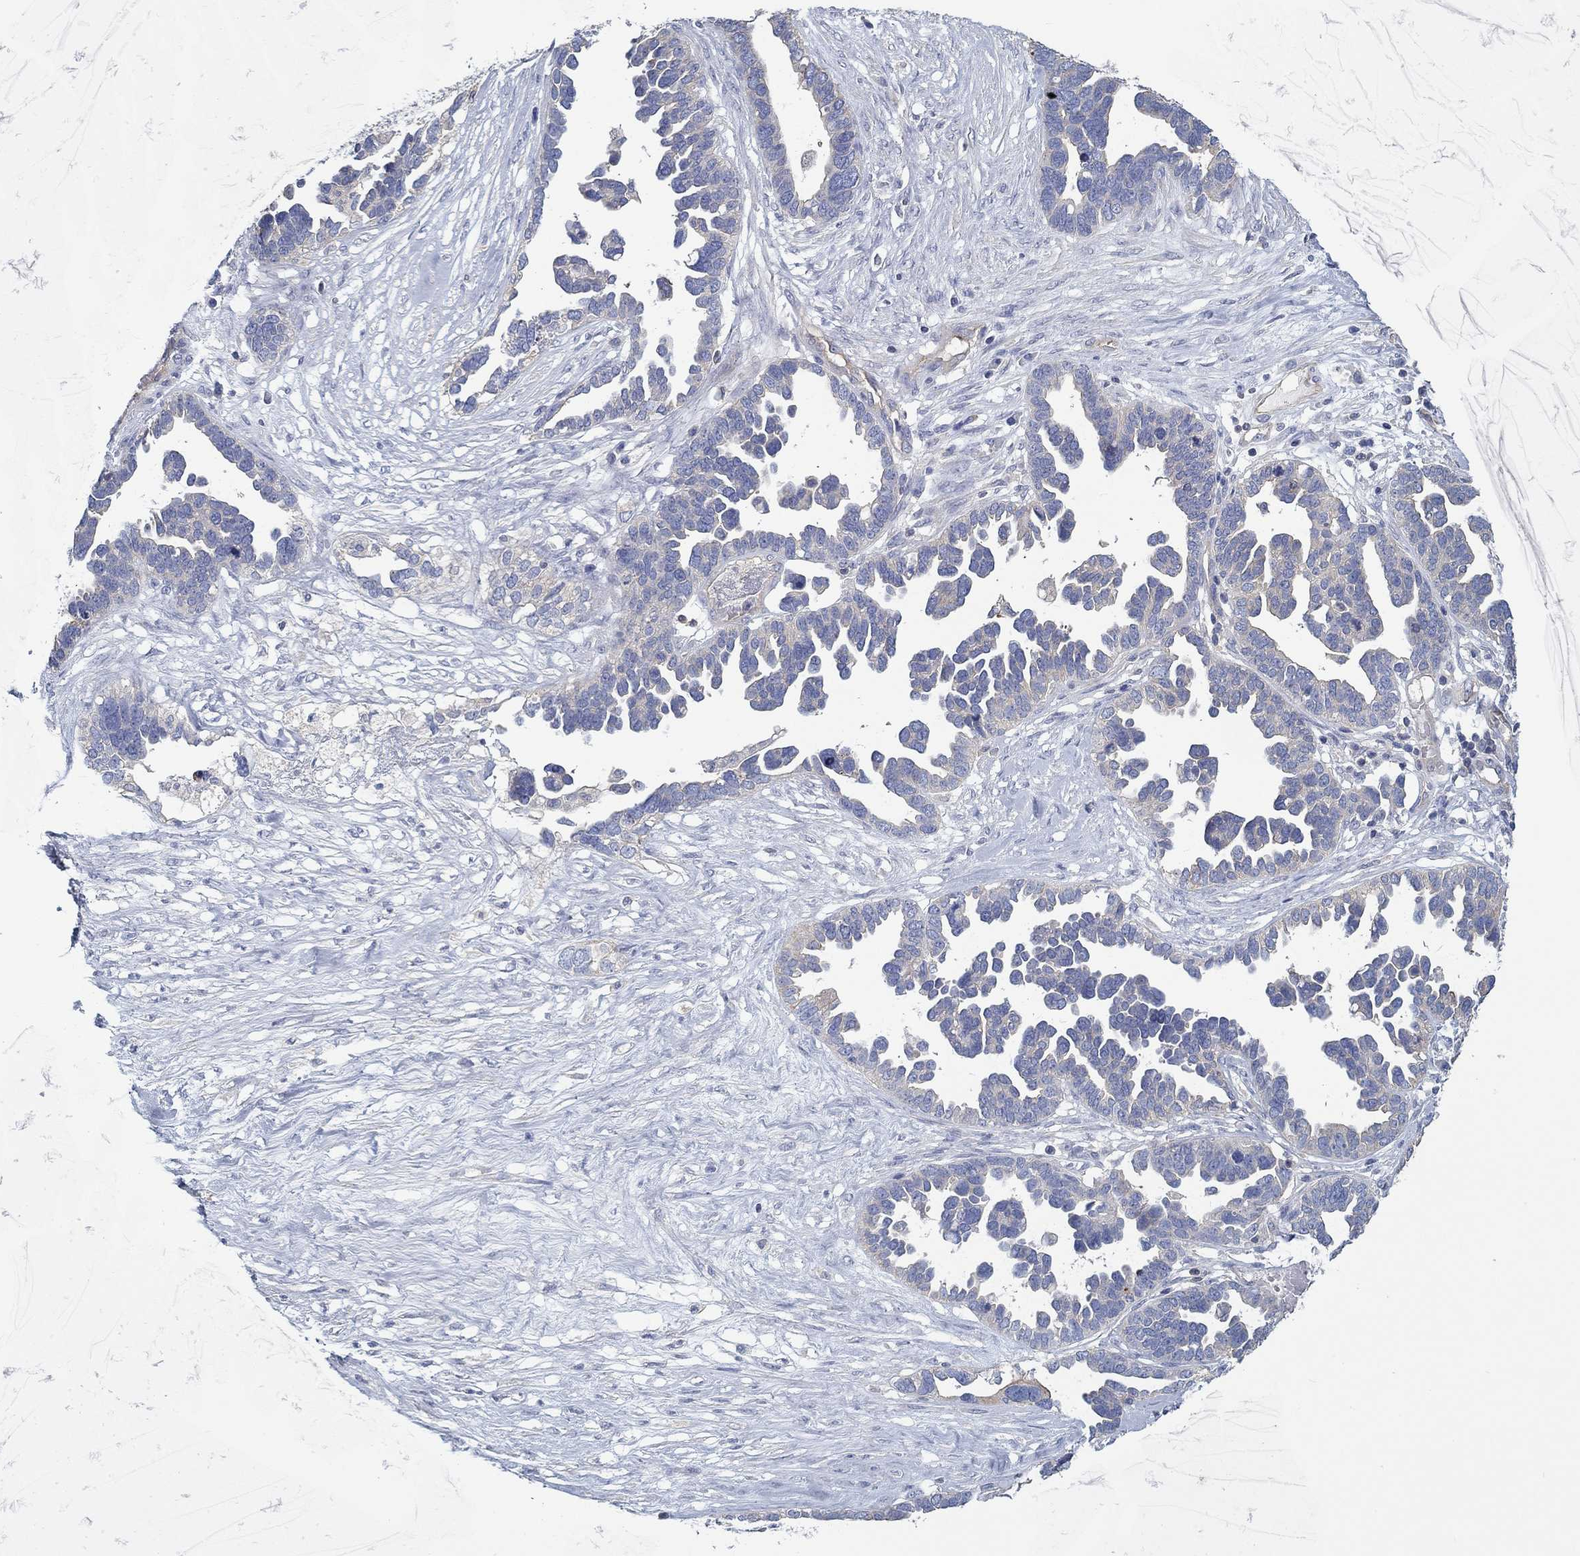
{"staining": {"intensity": "negative", "quantity": "none", "location": "none"}, "tissue": "ovarian cancer", "cell_type": "Tumor cells", "image_type": "cancer", "snomed": [{"axis": "morphology", "description": "Cystadenocarcinoma, serous, NOS"}, {"axis": "topography", "description": "Ovary"}], "caption": "IHC of human serous cystadenocarcinoma (ovarian) reveals no positivity in tumor cells.", "gene": "BBOF1", "patient": {"sex": "female", "age": 54}}